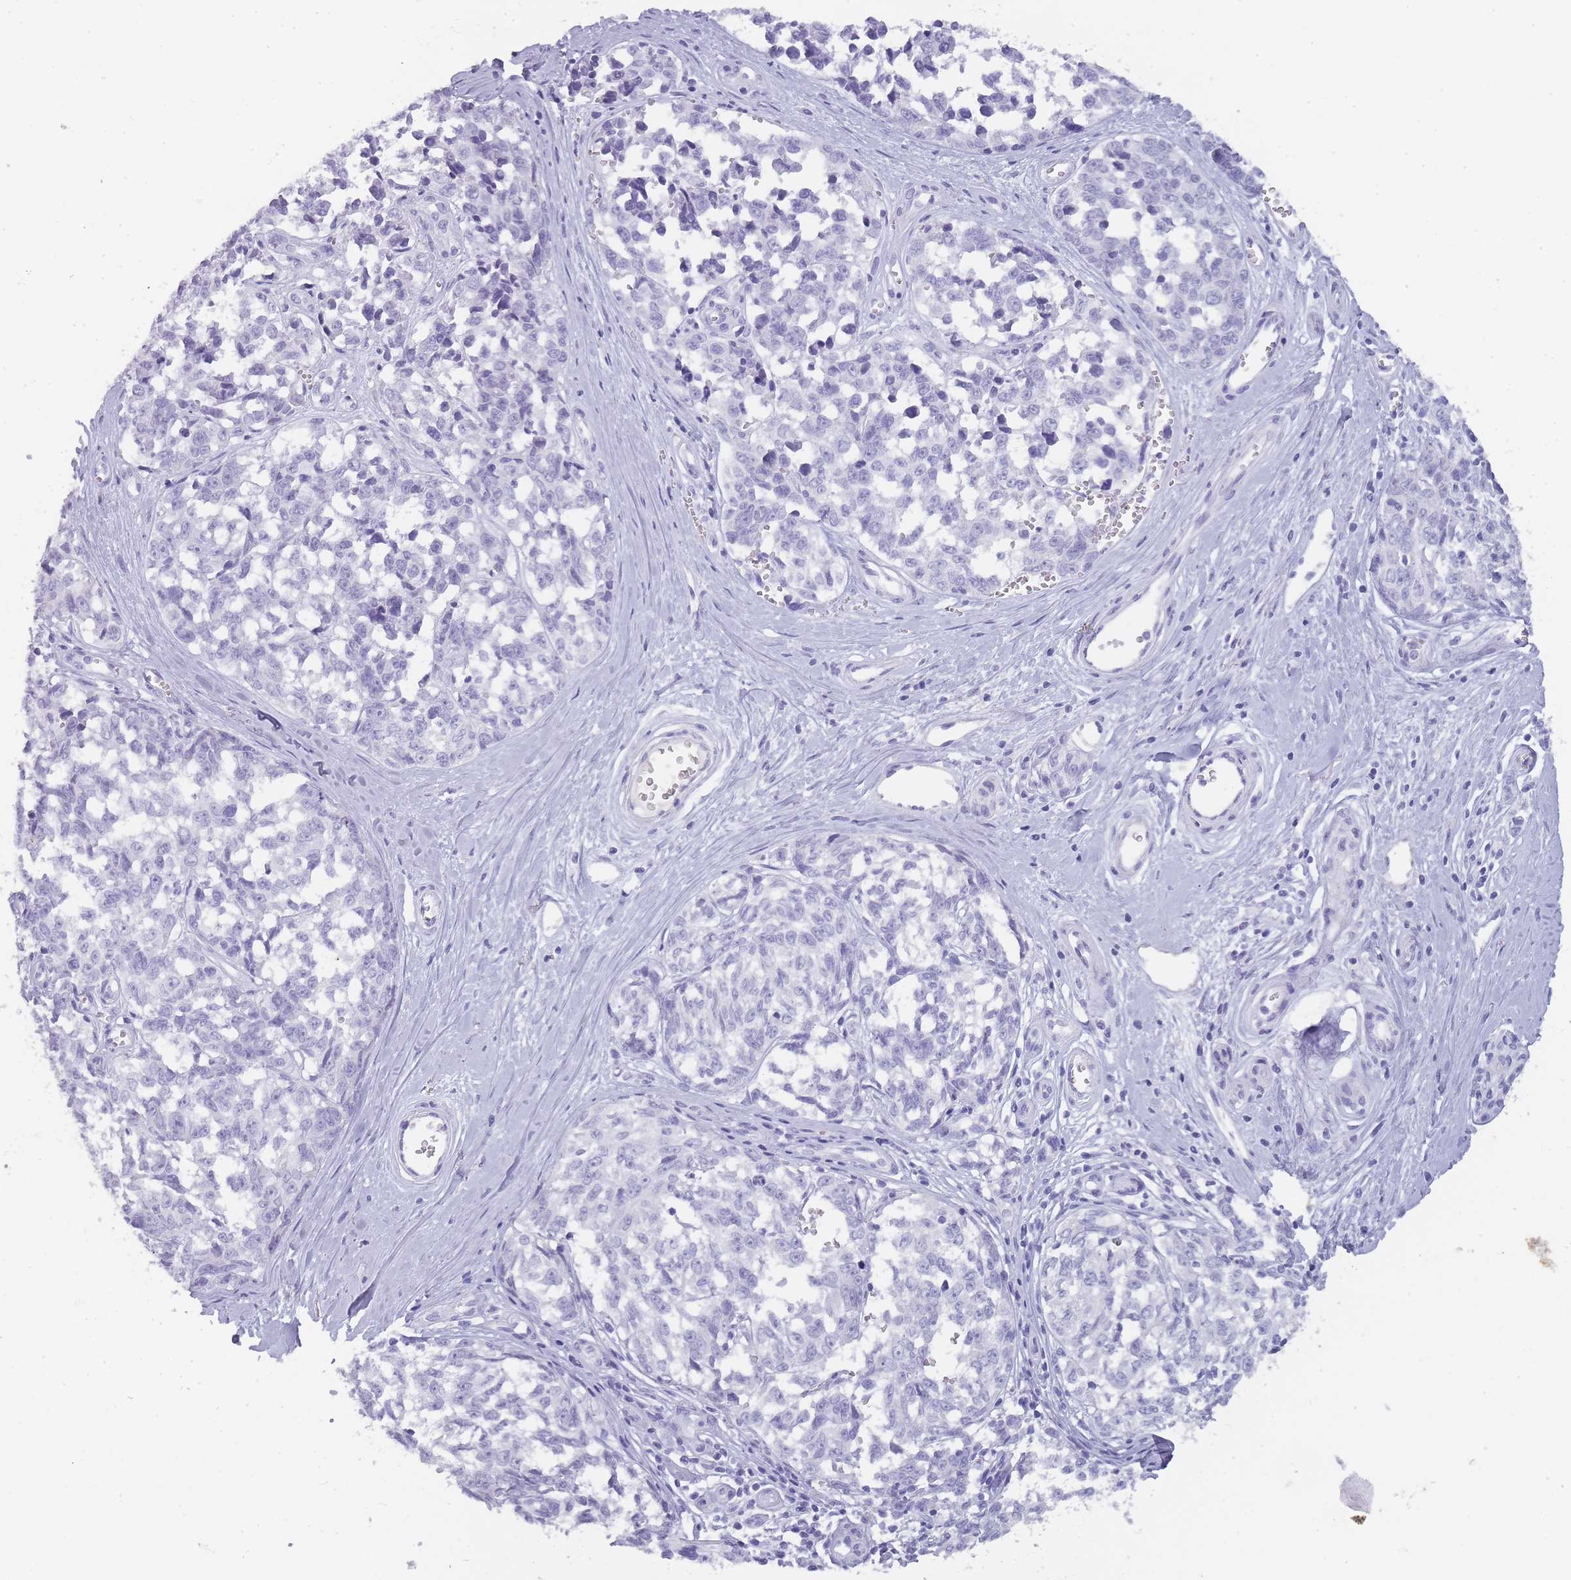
{"staining": {"intensity": "negative", "quantity": "none", "location": "none"}, "tissue": "melanoma", "cell_type": "Tumor cells", "image_type": "cancer", "snomed": [{"axis": "morphology", "description": "Normal tissue, NOS"}, {"axis": "morphology", "description": "Malignant melanoma, NOS"}, {"axis": "topography", "description": "Skin"}], "caption": "Tumor cells show no significant staining in melanoma.", "gene": "TCP11", "patient": {"sex": "female", "age": 64}}